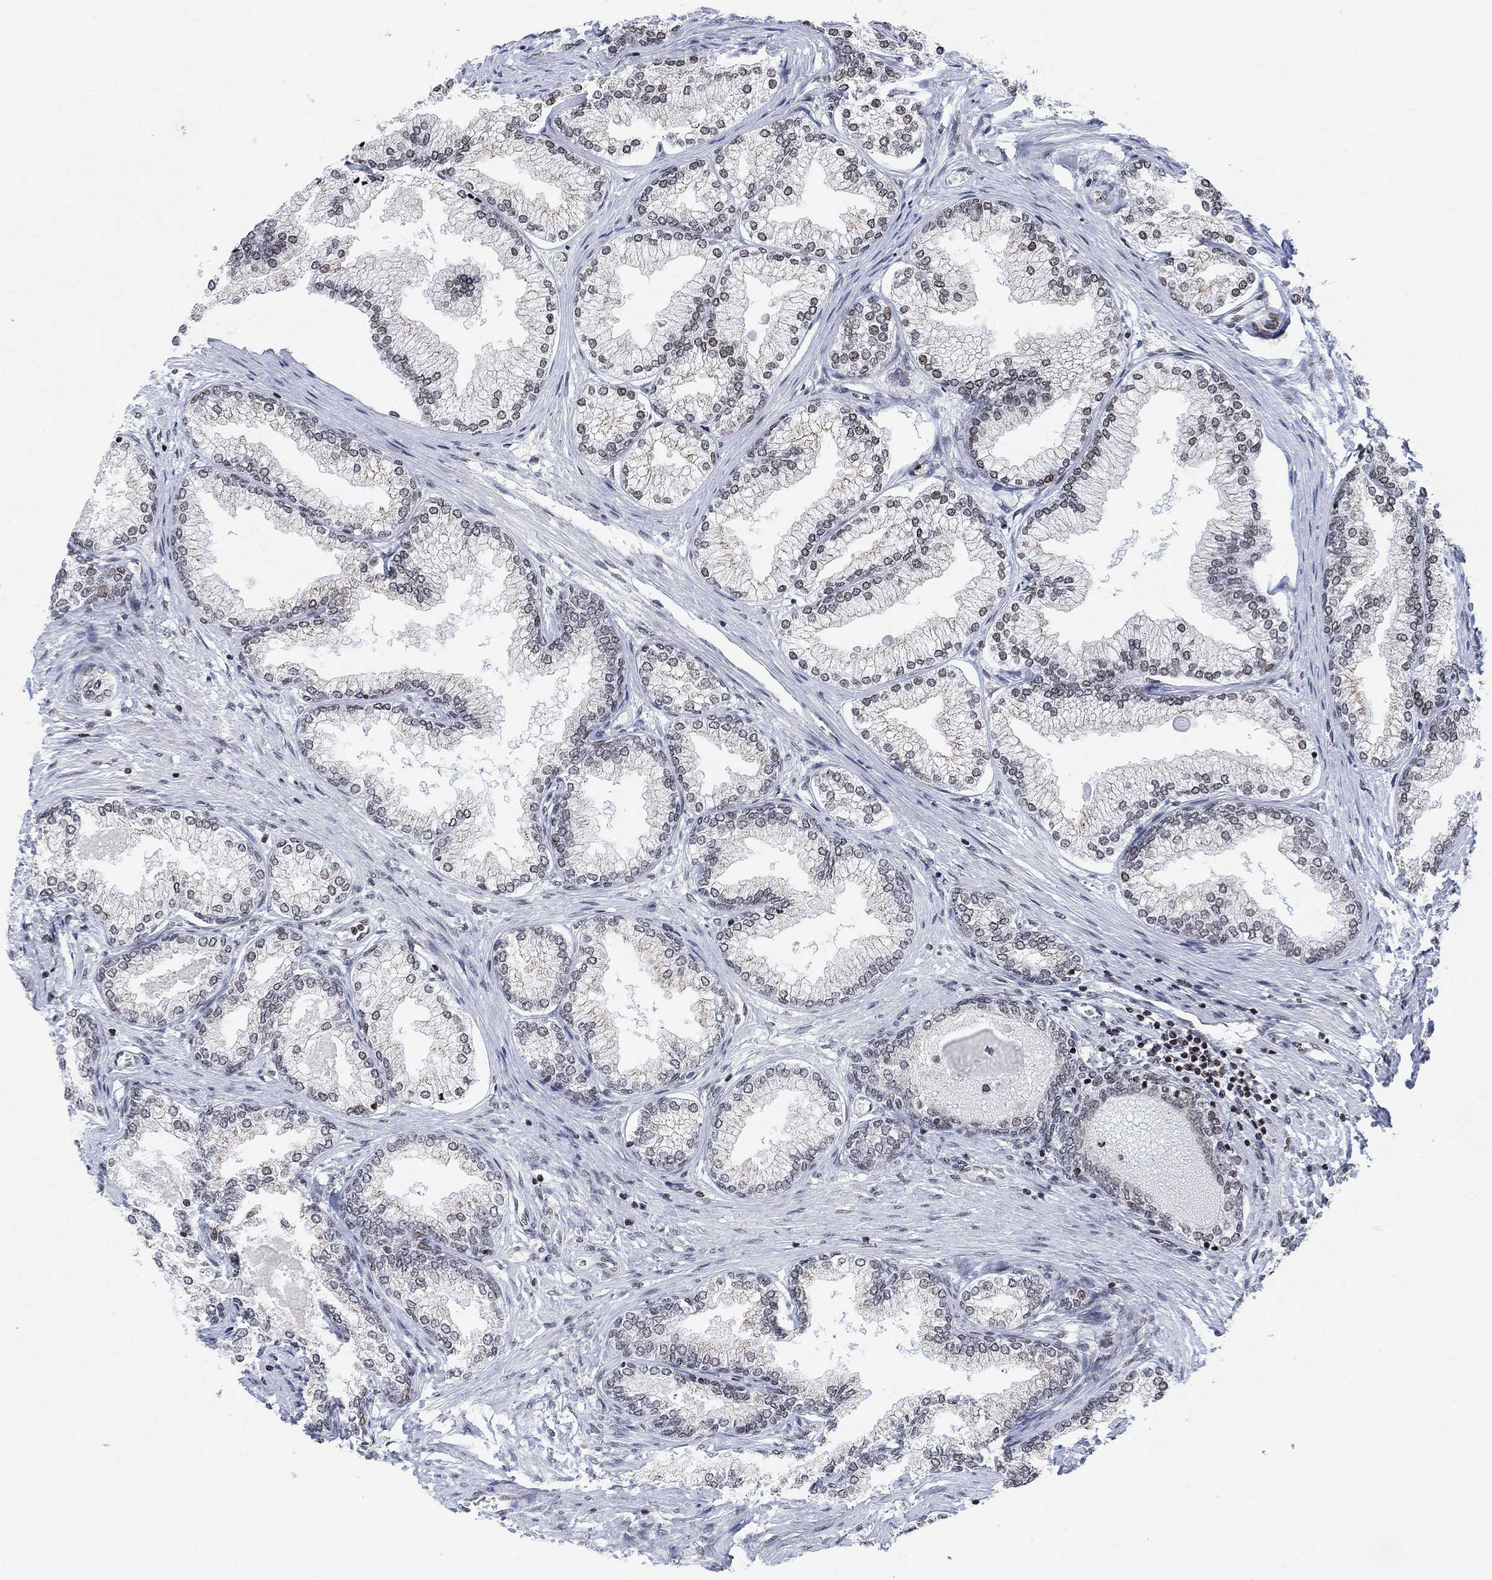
{"staining": {"intensity": "moderate", "quantity": "<25%", "location": "cytoplasmic/membranous,nuclear"}, "tissue": "prostate", "cell_type": "Glandular cells", "image_type": "normal", "snomed": [{"axis": "morphology", "description": "Normal tissue, NOS"}, {"axis": "topography", "description": "Prostate"}], "caption": "IHC photomicrograph of benign human prostate stained for a protein (brown), which exhibits low levels of moderate cytoplasmic/membranous,nuclear positivity in about <25% of glandular cells.", "gene": "ABHD14A", "patient": {"sex": "male", "age": 72}}